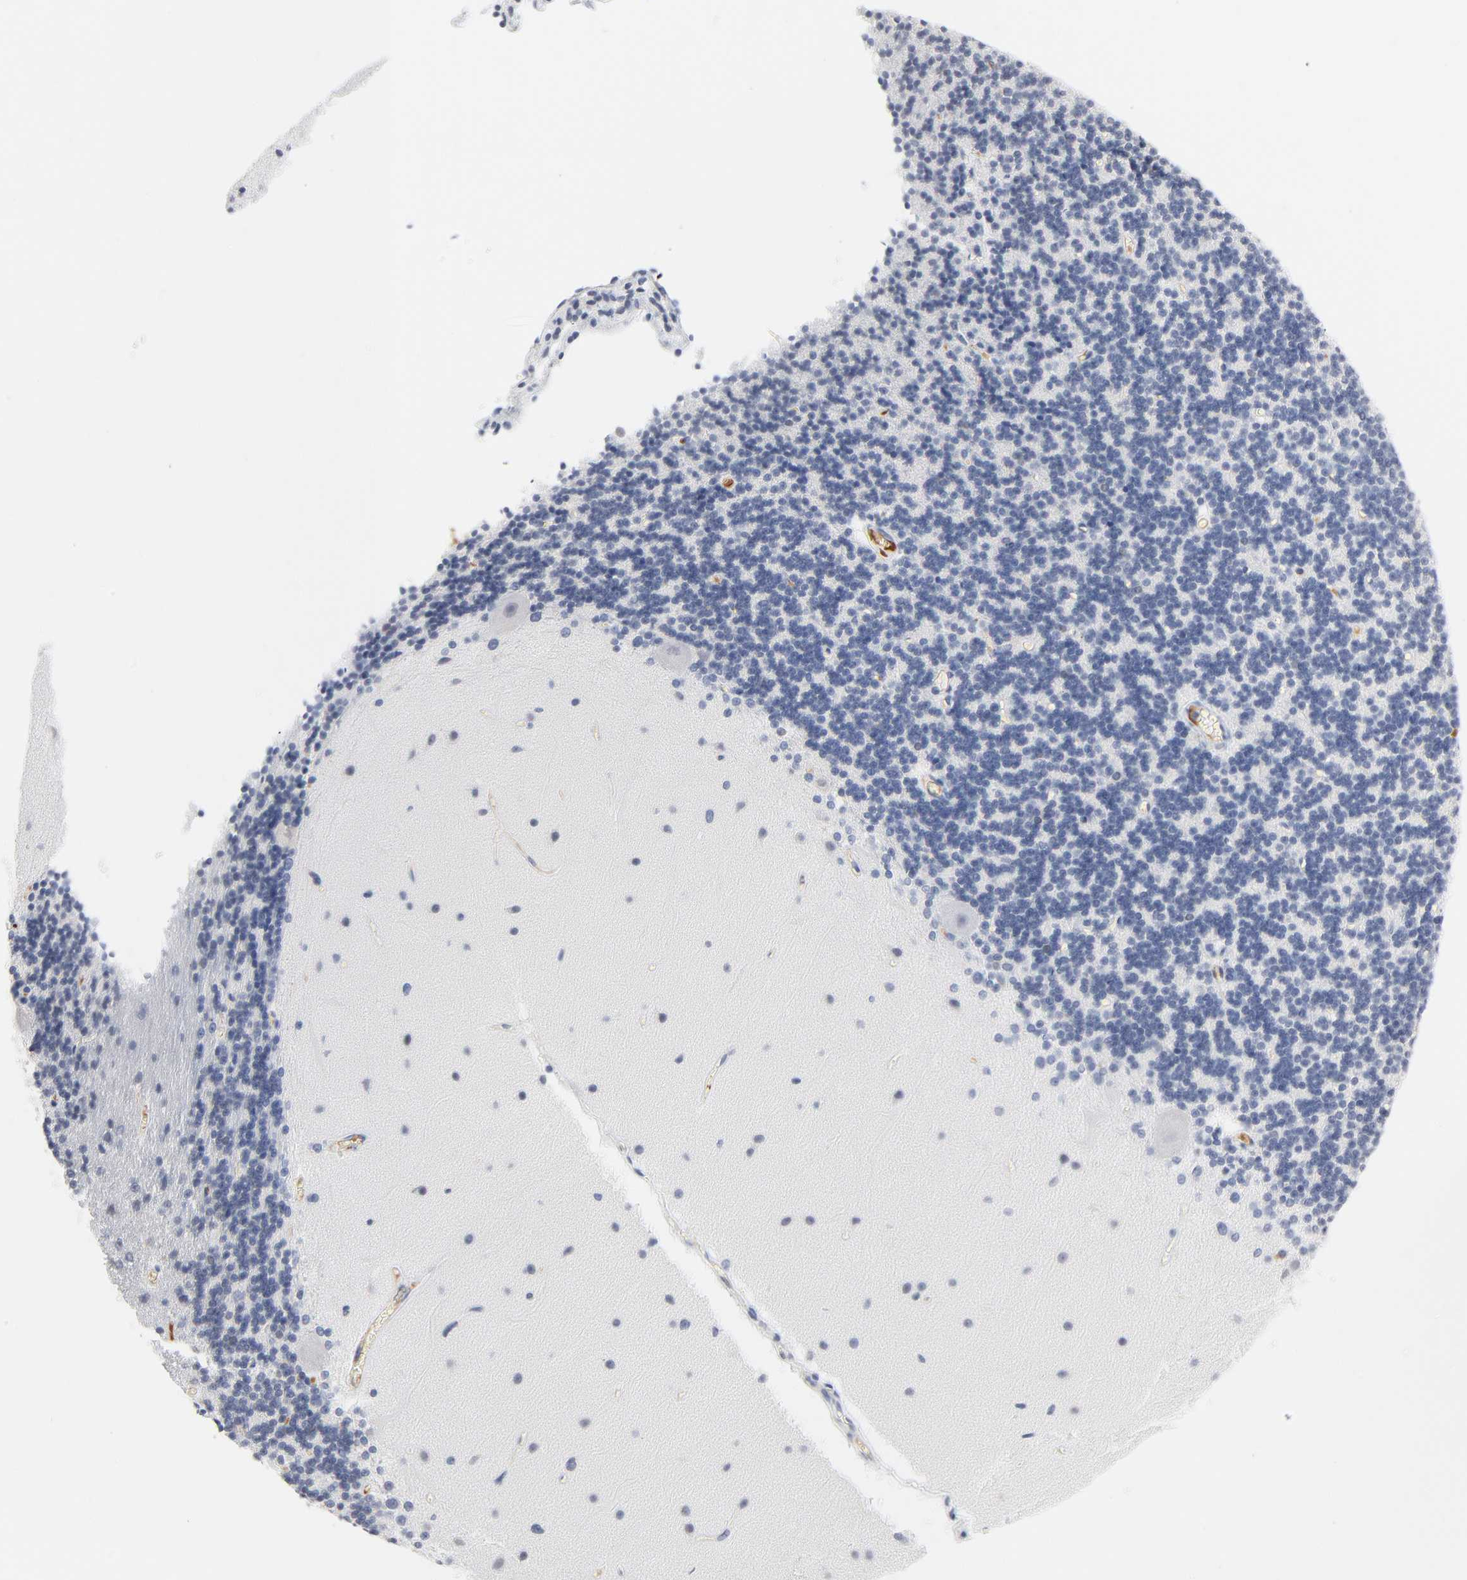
{"staining": {"intensity": "negative", "quantity": "none", "location": "none"}, "tissue": "cerebellum", "cell_type": "Cells in granular layer", "image_type": "normal", "snomed": [{"axis": "morphology", "description": "Normal tissue, NOS"}, {"axis": "topography", "description": "Cerebellum"}], "caption": "The immunohistochemistry (IHC) histopathology image has no significant staining in cells in granular layer of cerebellum.", "gene": "SERPINA4", "patient": {"sex": "female", "age": 54}}